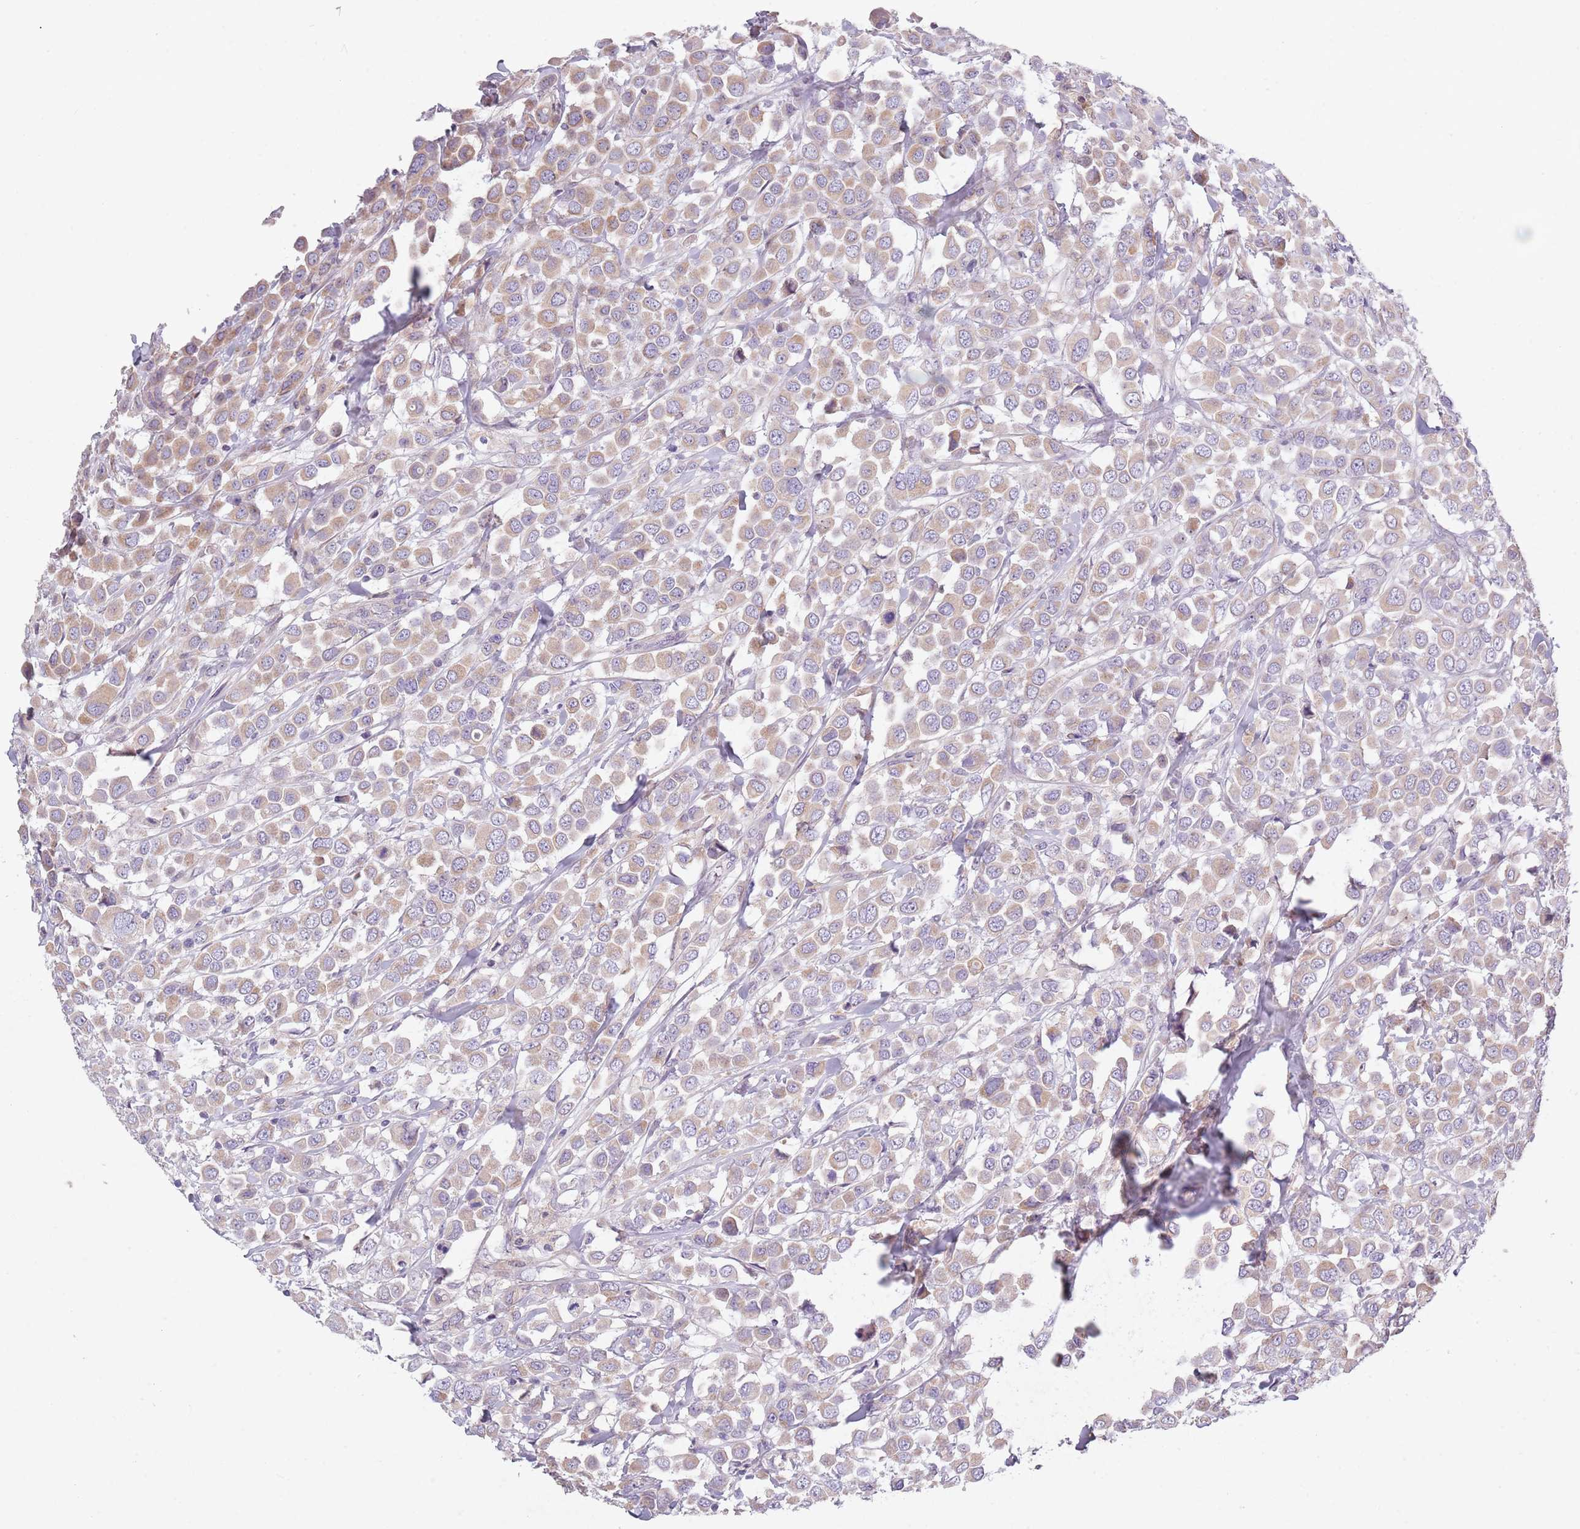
{"staining": {"intensity": "weak", "quantity": "25%-75%", "location": "cytoplasmic/membranous"}, "tissue": "breast cancer", "cell_type": "Tumor cells", "image_type": "cancer", "snomed": [{"axis": "morphology", "description": "Duct carcinoma"}, {"axis": "topography", "description": "Breast"}], "caption": "Breast intraductal carcinoma stained with a brown dye demonstrates weak cytoplasmic/membranous positive staining in about 25%-75% of tumor cells.", "gene": "COQ5", "patient": {"sex": "female", "age": 61}}